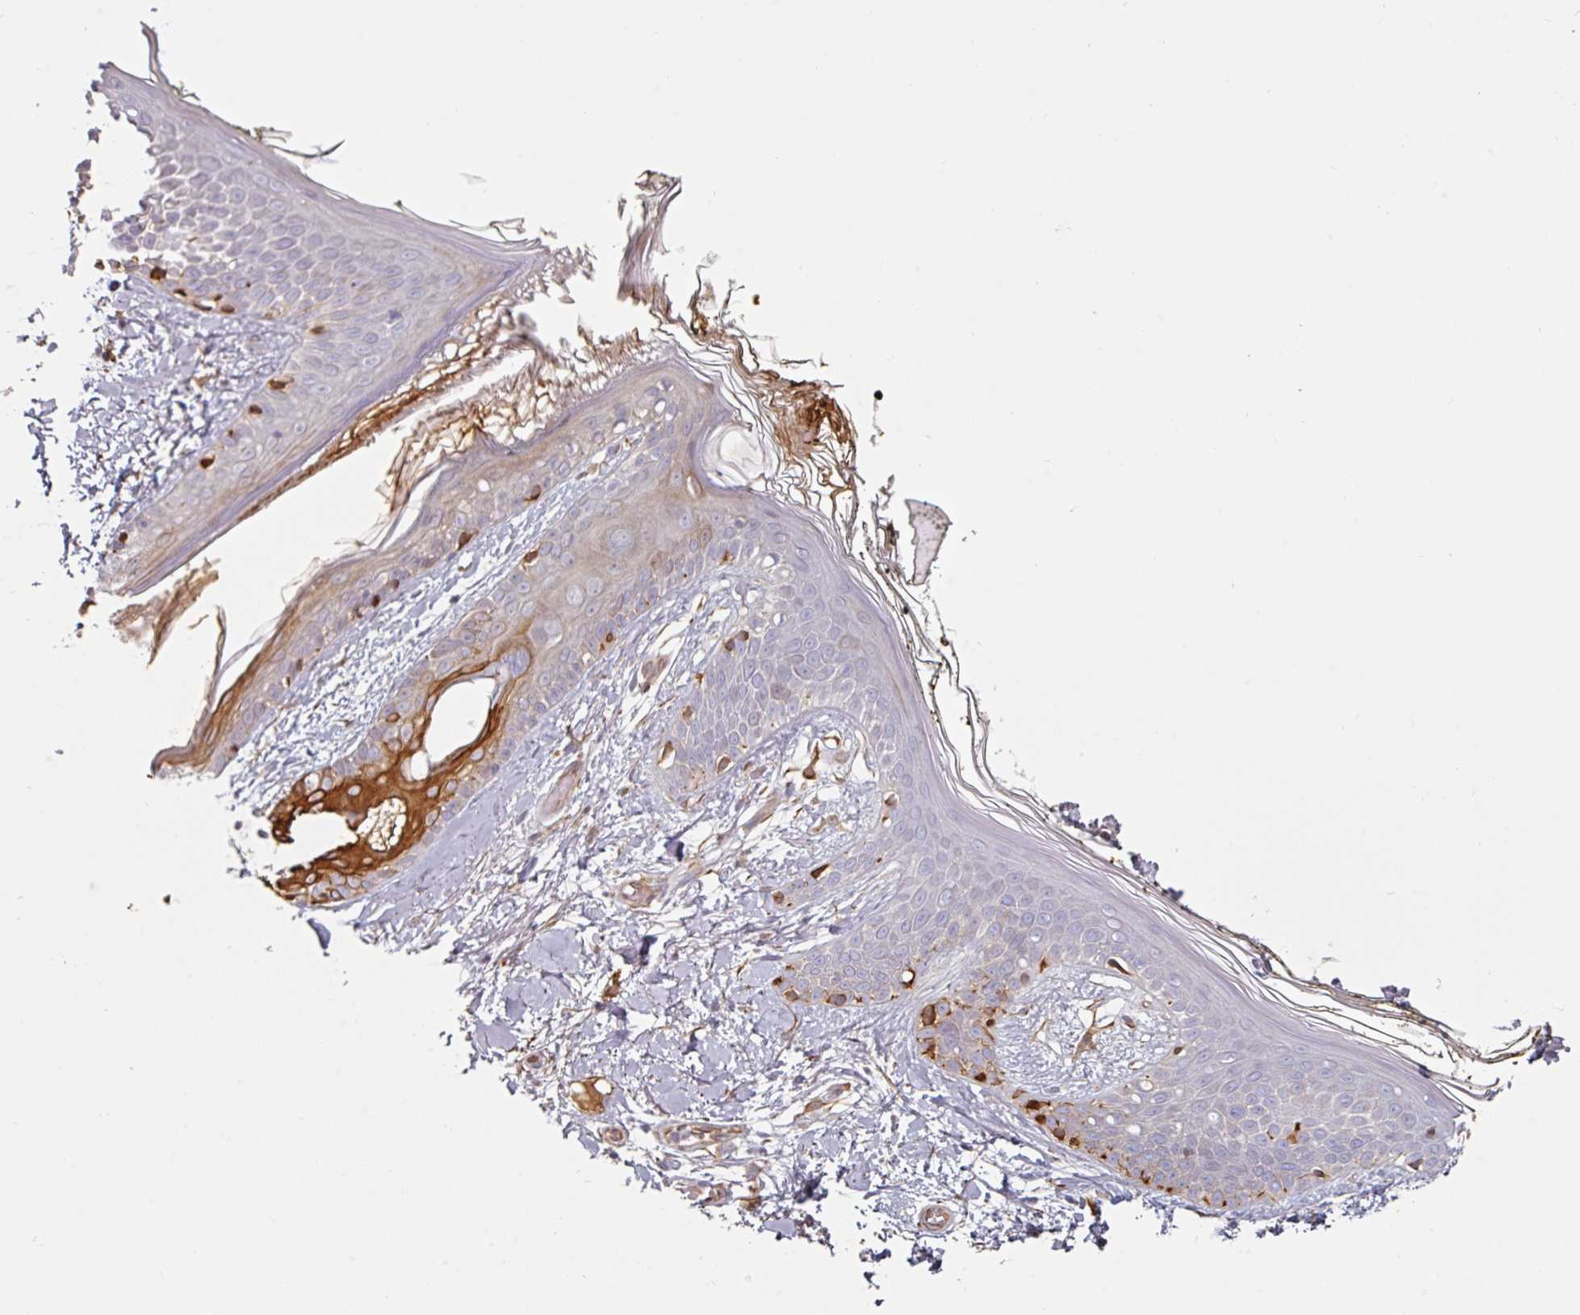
{"staining": {"intensity": "negative", "quantity": "none", "location": "none"}, "tissue": "skin", "cell_type": "Fibroblasts", "image_type": "normal", "snomed": [{"axis": "morphology", "description": "Normal tissue, NOS"}, {"axis": "topography", "description": "Skin"}], "caption": "Photomicrograph shows no protein staining in fibroblasts of normal skin. (Stains: DAB (3,3'-diaminobenzidine) immunohistochemistry (IHC) with hematoxylin counter stain, Microscopy: brightfield microscopy at high magnification).", "gene": "CEP78", "patient": {"sex": "female", "age": 34}}